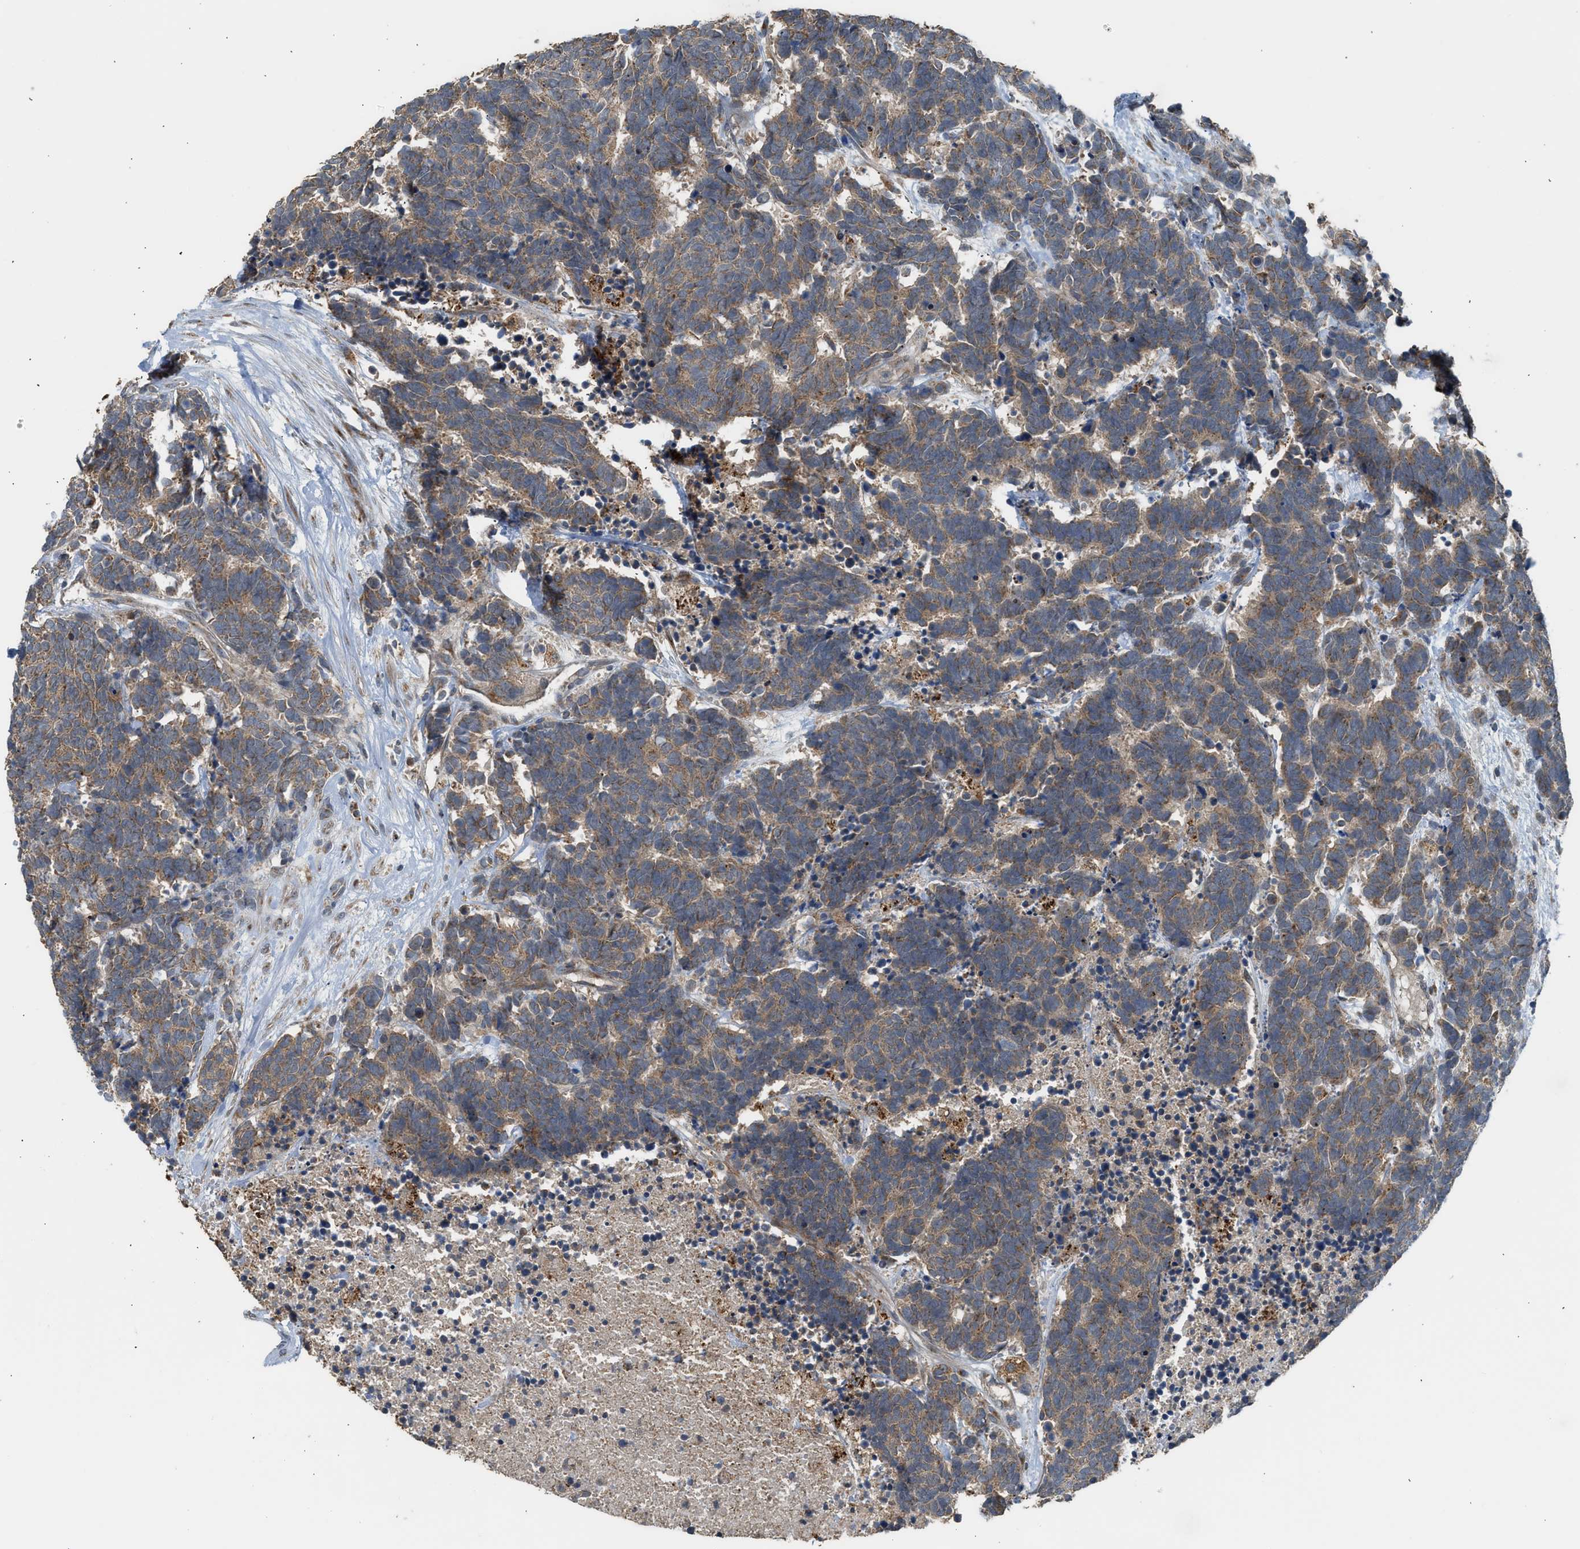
{"staining": {"intensity": "moderate", "quantity": ">75%", "location": "cytoplasmic/membranous"}, "tissue": "carcinoid", "cell_type": "Tumor cells", "image_type": "cancer", "snomed": [{"axis": "morphology", "description": "Carcinoma, NOS"}, {"axis": "morphology", "description": "Carcinoid, malignant, NOS"}, {"axis": "topography", "description": "Urinary bladder"}], "caption": "High-magnification brightfield microscopy of carcinoid (malignant) stained with DAB (brown) and counterstained with hematoxylin (blue). tumor cells exhibit moderate cytoplasmic/membranous staining is identified in about>75% of cells.", "gene": "STARD3", "patient": {"sex": "male", "age": 57}}